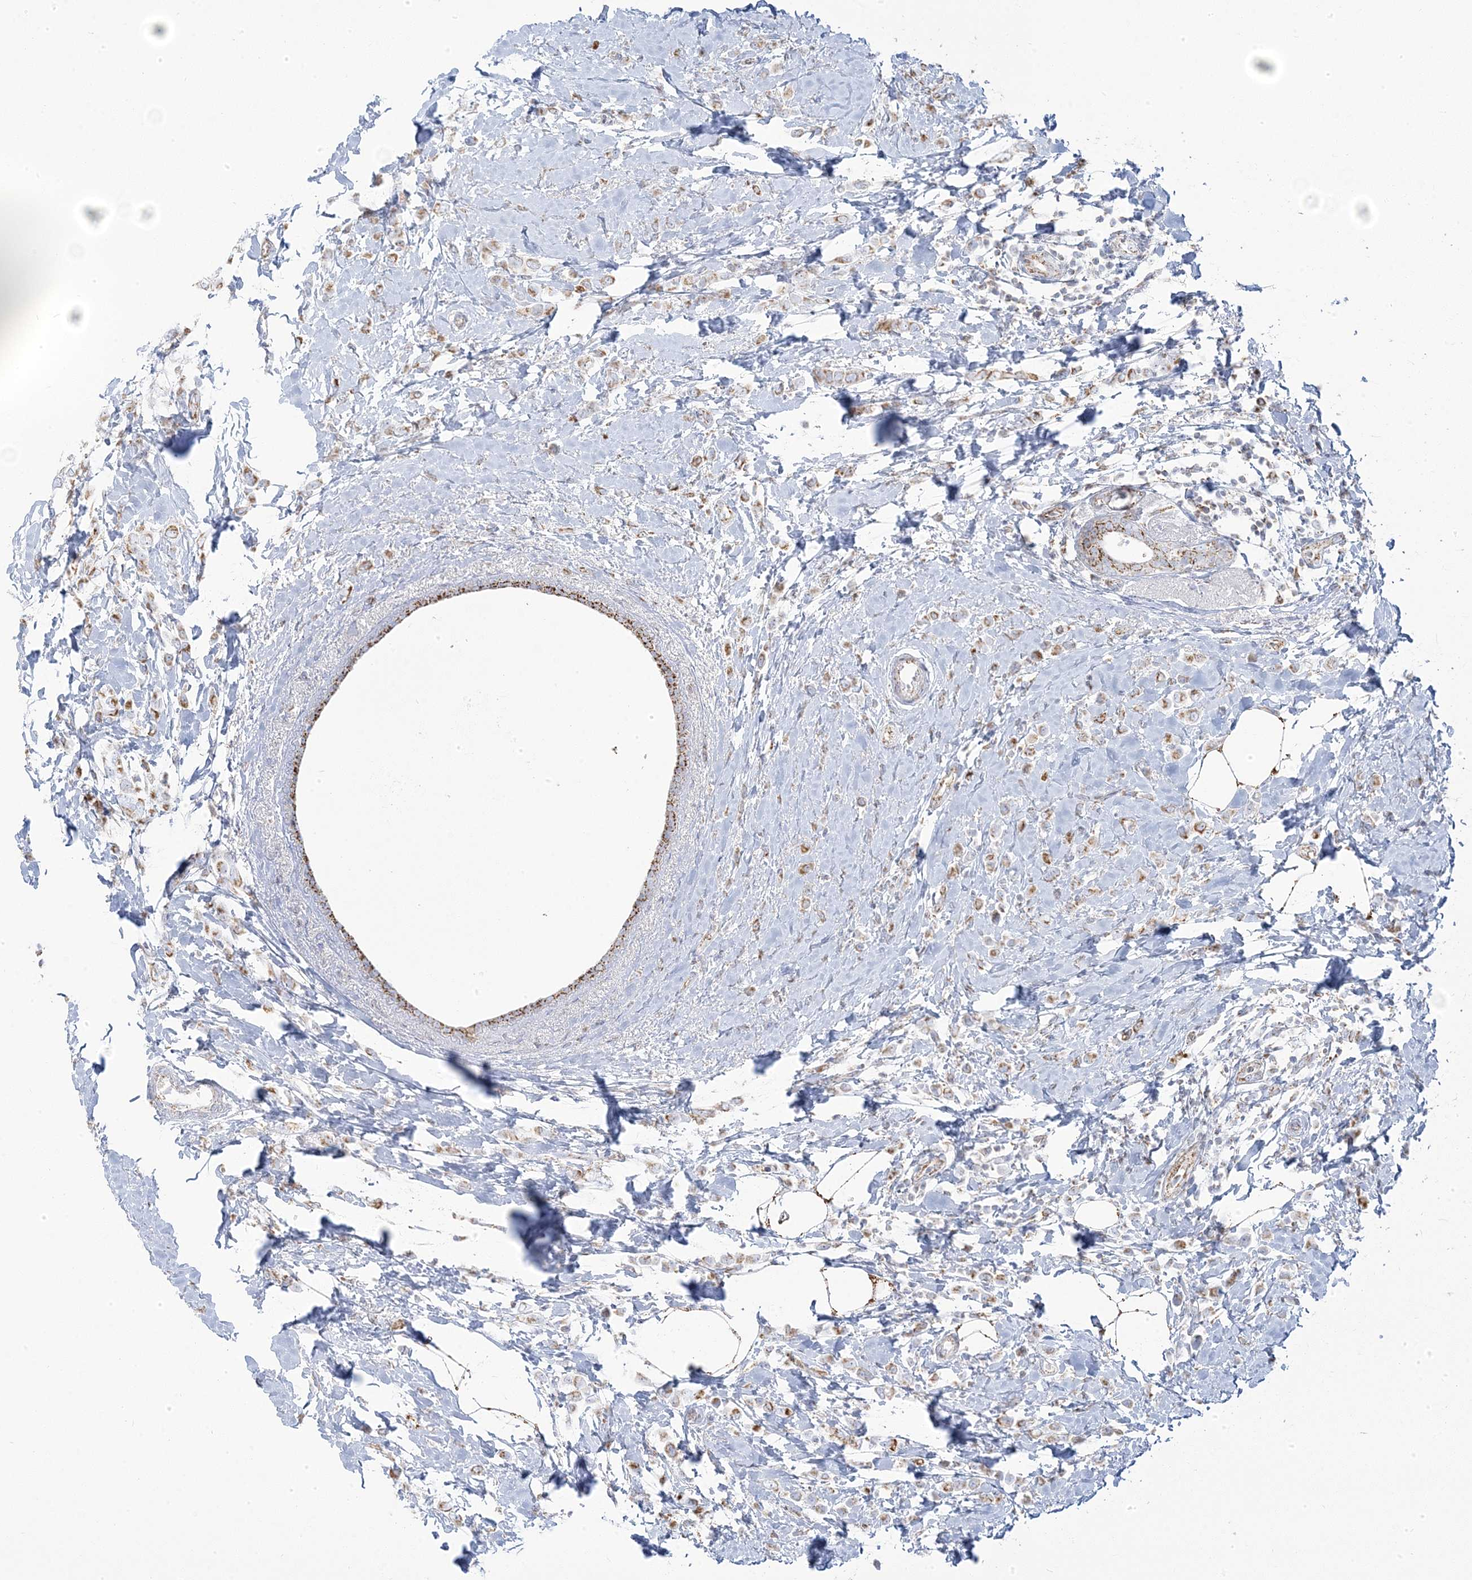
{"staining": {"intensity": "moderate", "quantity": "25%-75%", "location": "cytoplasmic/membranous"}, "tissue": "breast cancer", "cell_type": "Tumor cells", "image_type": "cancer", "snomed": [{"axis": "morphology", "description": "Lobular carcinoma"}, {"axis": "topography", "description": "Breast"}], "caption": "The image demonstrates staining of lobular carcinoma (breast), revealing moderate cytoplasmic/membranous protein positivity (brown color) within tumor cells.", "gene": "PCCB", "patient": {"sex": "female", "age": 47}}